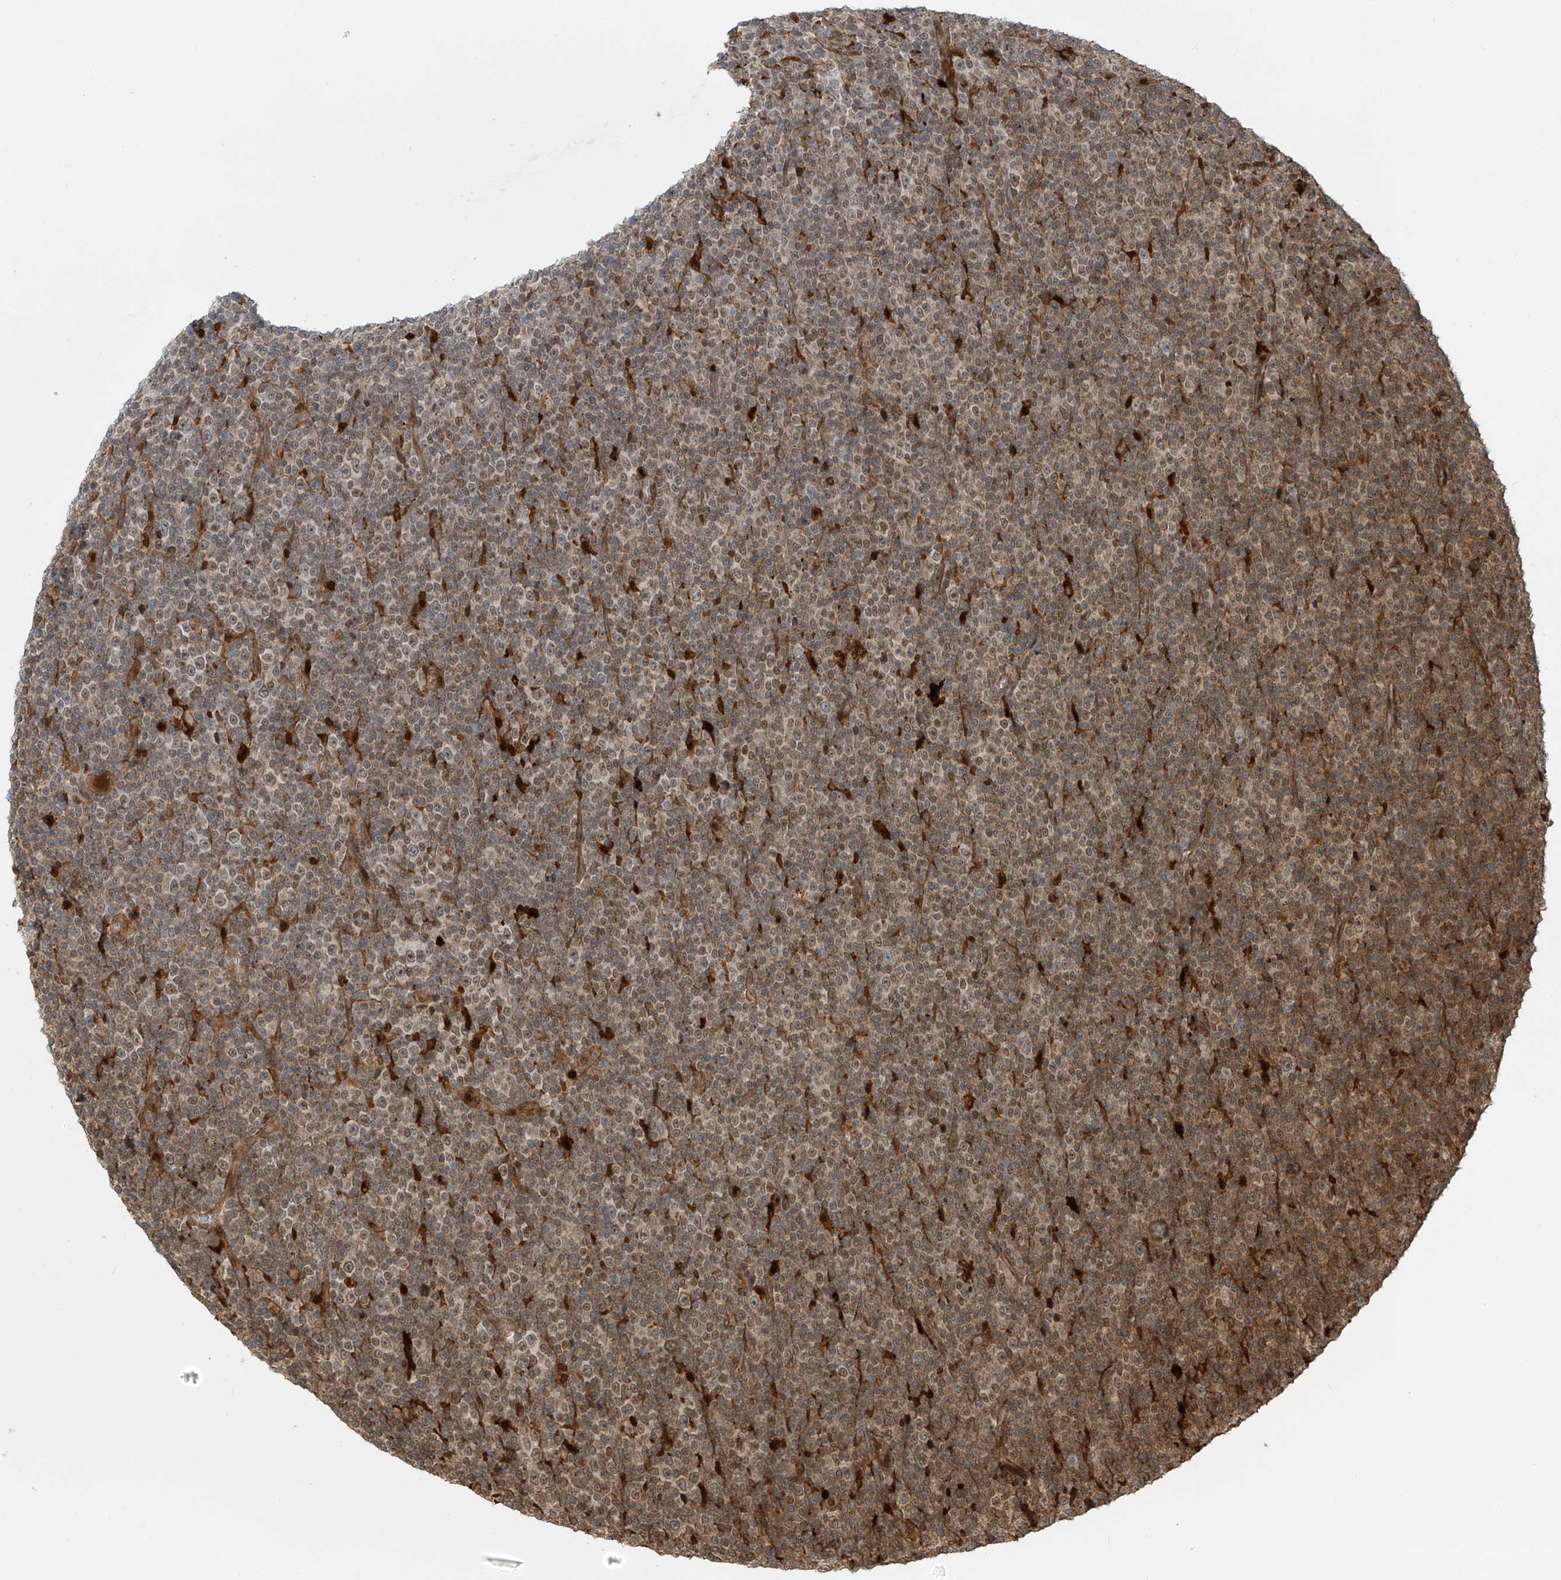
{"staining": {"intensity": "moderate", "quantity": "25%-75%", "location": "cytoplasmic/membranous"}, "tissue": "lymphoma", "cell_type": "Tumor cells", "image_type": "cancer", "snomed": [{"axis": "morphology", "description": "Malignant lymphoma, non-Hodgkin's type, Low grade"}, {"axis": "topography", "description": "Lymph node"}], "caption": "Immunohistochemical staining of human malignant lymphoma, non-Hodgkin's type (low-grade) exhibits moderate cytoplasmic/membranous protein staining in about 25%-75% of tumor cells.", "gene": "ATAD2B", "patient": {"sex": "female", "age": 67}}